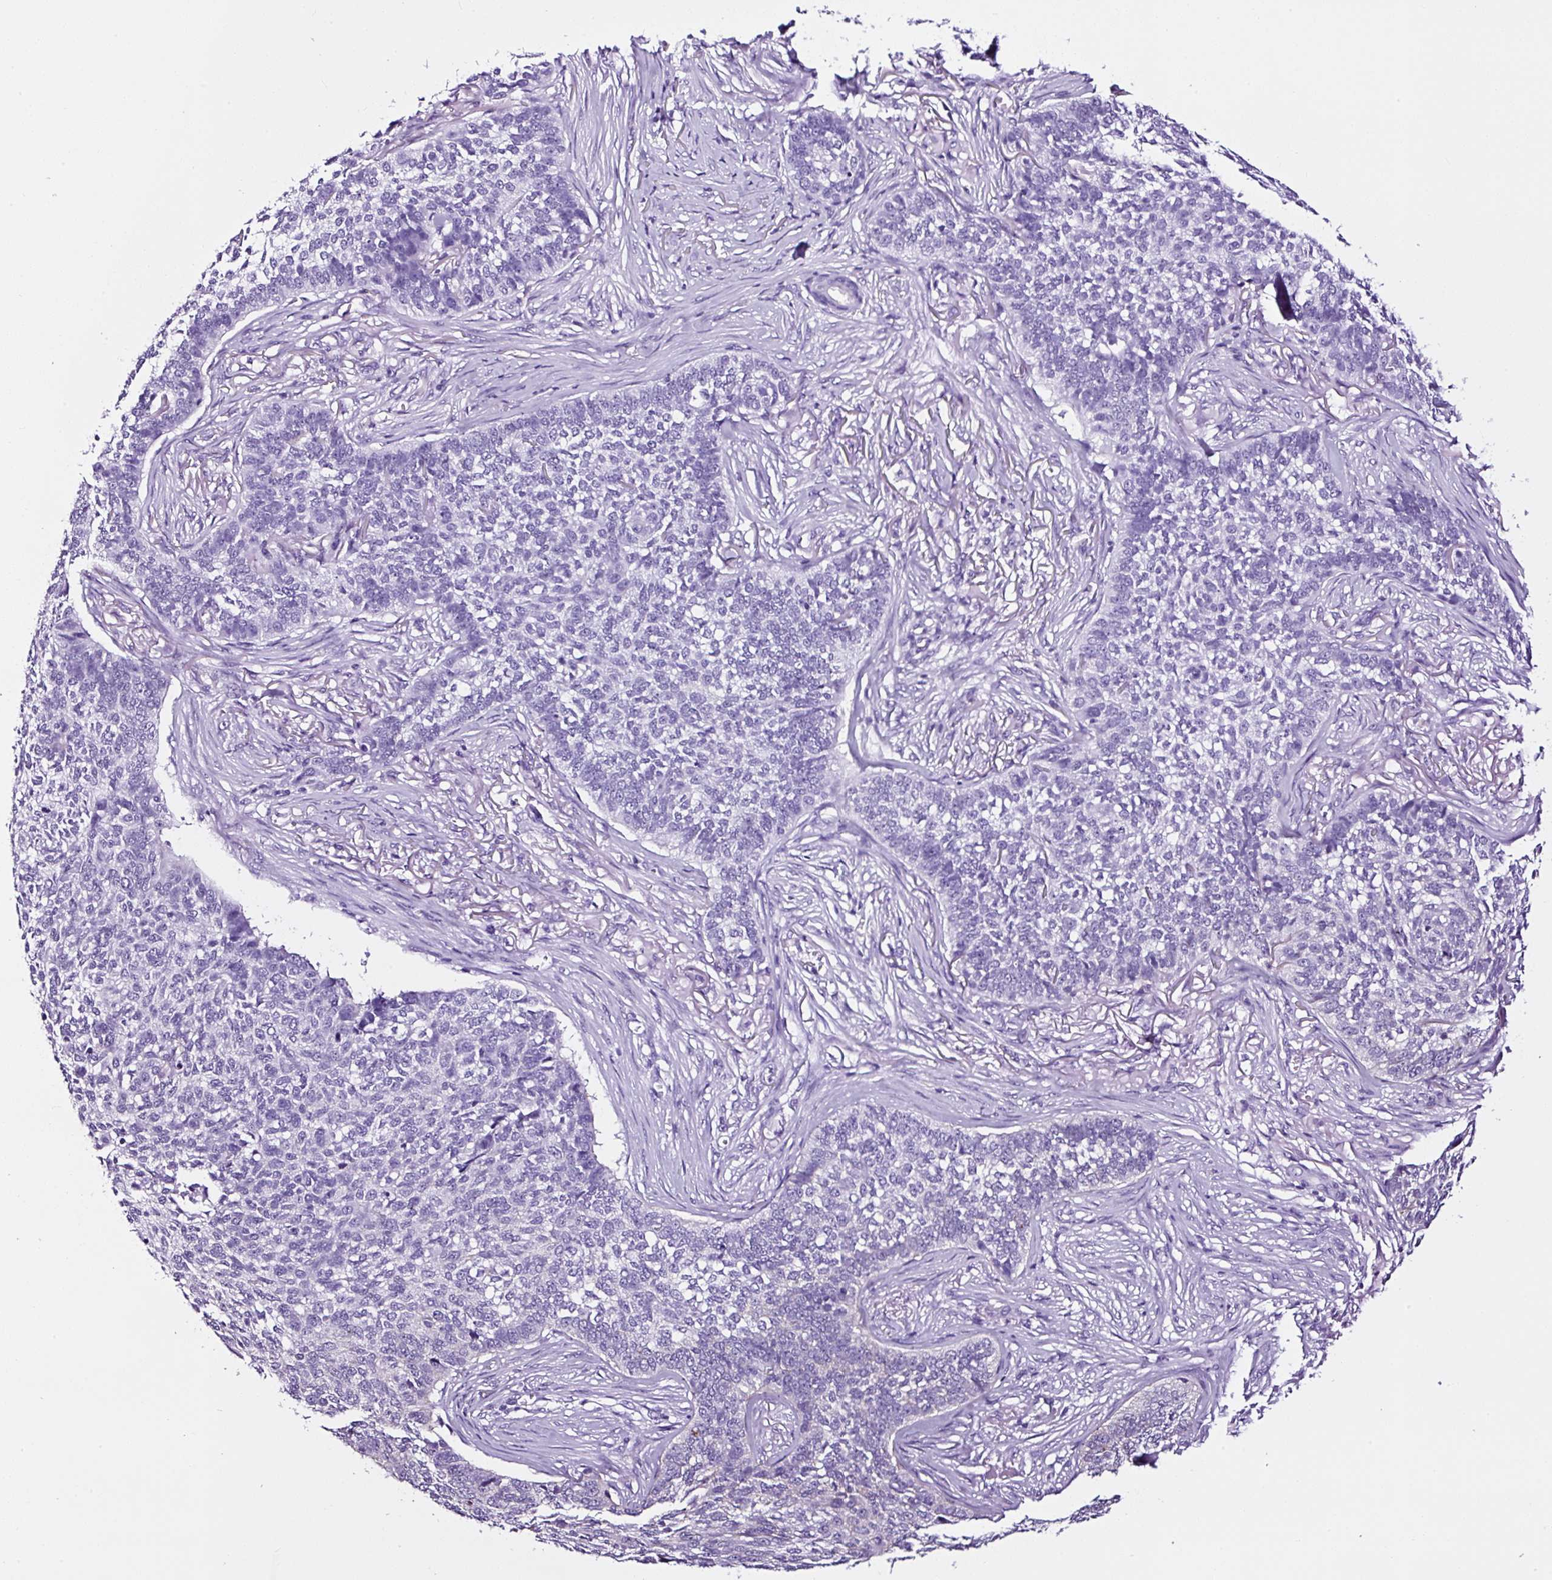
{"staining": {"intensity": "negative", "quantity": "none", "location": "none"}, "tissue": "skin cancer", "cell_type": "Tumor cells", "image_type": "cancer", "snomed": [{"axis": "morphology", "description": "Basal cell carcinoma"}, {"axis": "topography", "description": "Skin"}], "caption": "Tumor cells show no significant protein positivity in basal cell carcinoma (skin). (Brightfield microscopy of DAB immunohistochemistry at high magnification).", "gene": "TAFA3", "patient": {"sex": "male", "age": 85}}